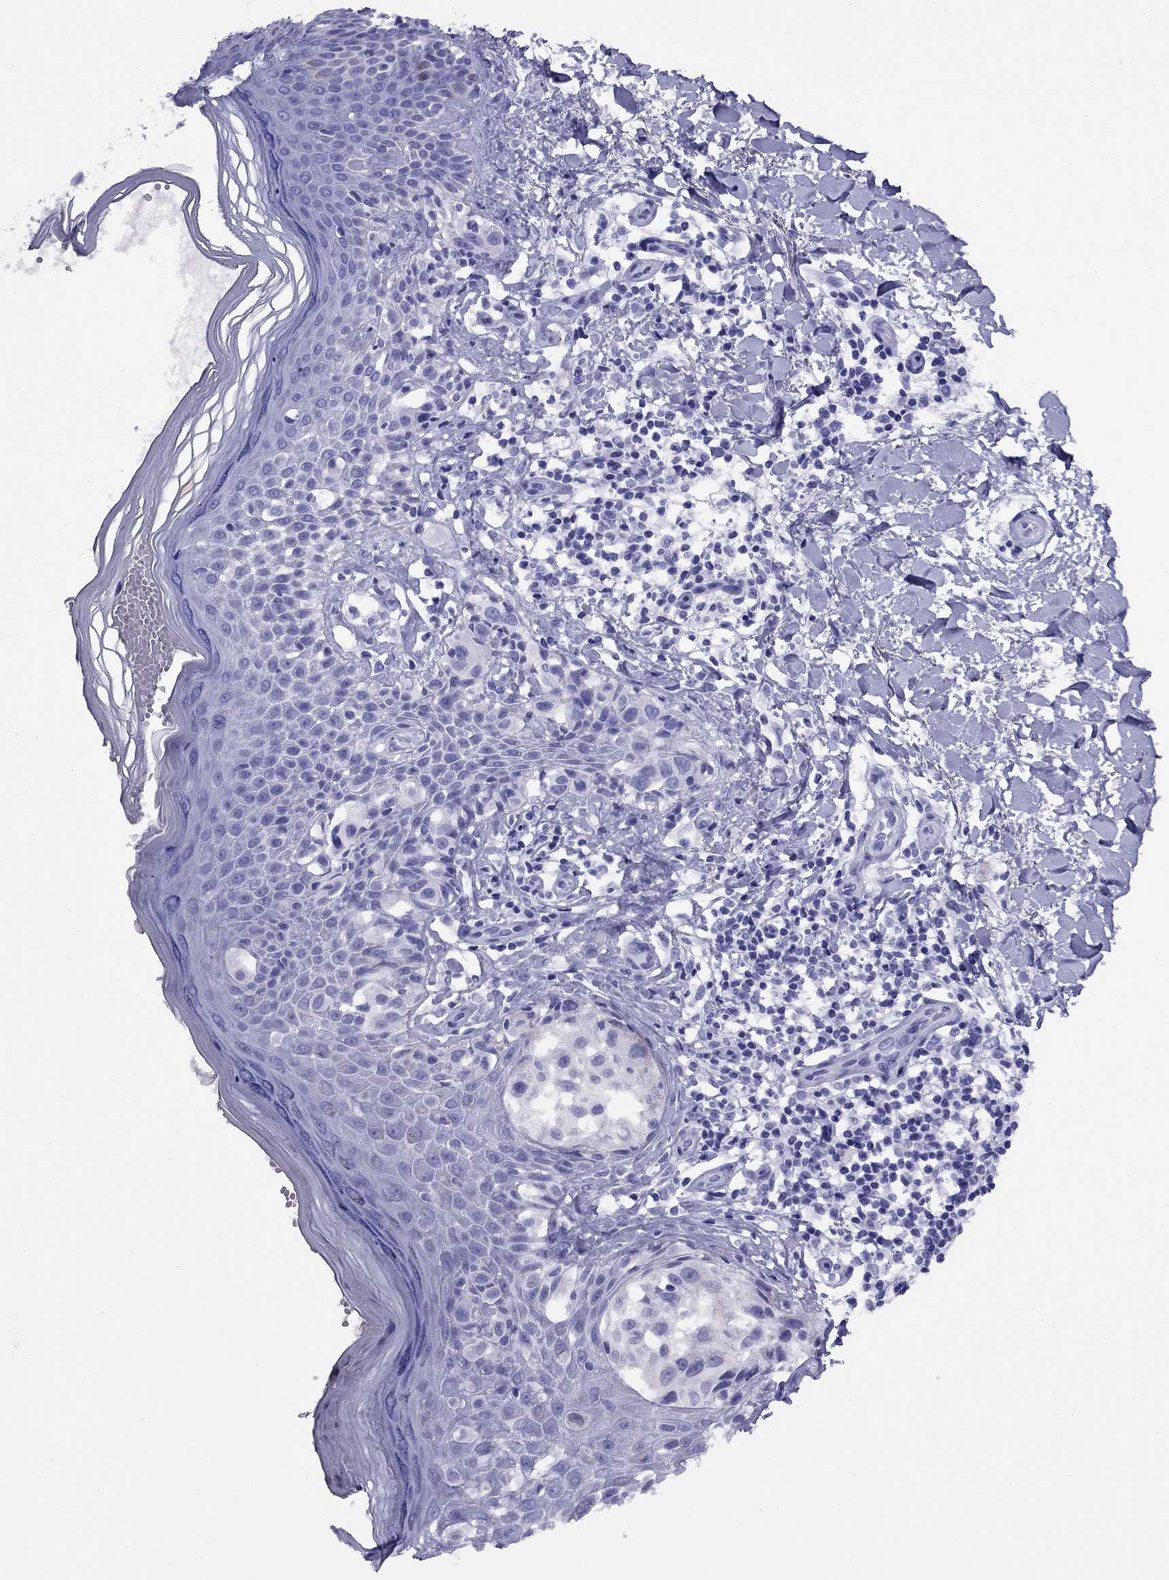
{"staining": {"intensity": "negative", "quantity": "none", "location": "none"}, "tissue": "melanoma", "cell_type": "Tumor cells", "image_type": "cancer", "snomed": [{"axis": "morphology", "description": "Malignant melanoma, NOS"}, {"axis": "topography", "description": "Skin"}], "caption": "This is an immunohistochemistry histopathology image of malignant melanoma. There is no expression in tumor cells.", "gene": "AVPR1B", "patient": {"sex": "female", "age": 73}}